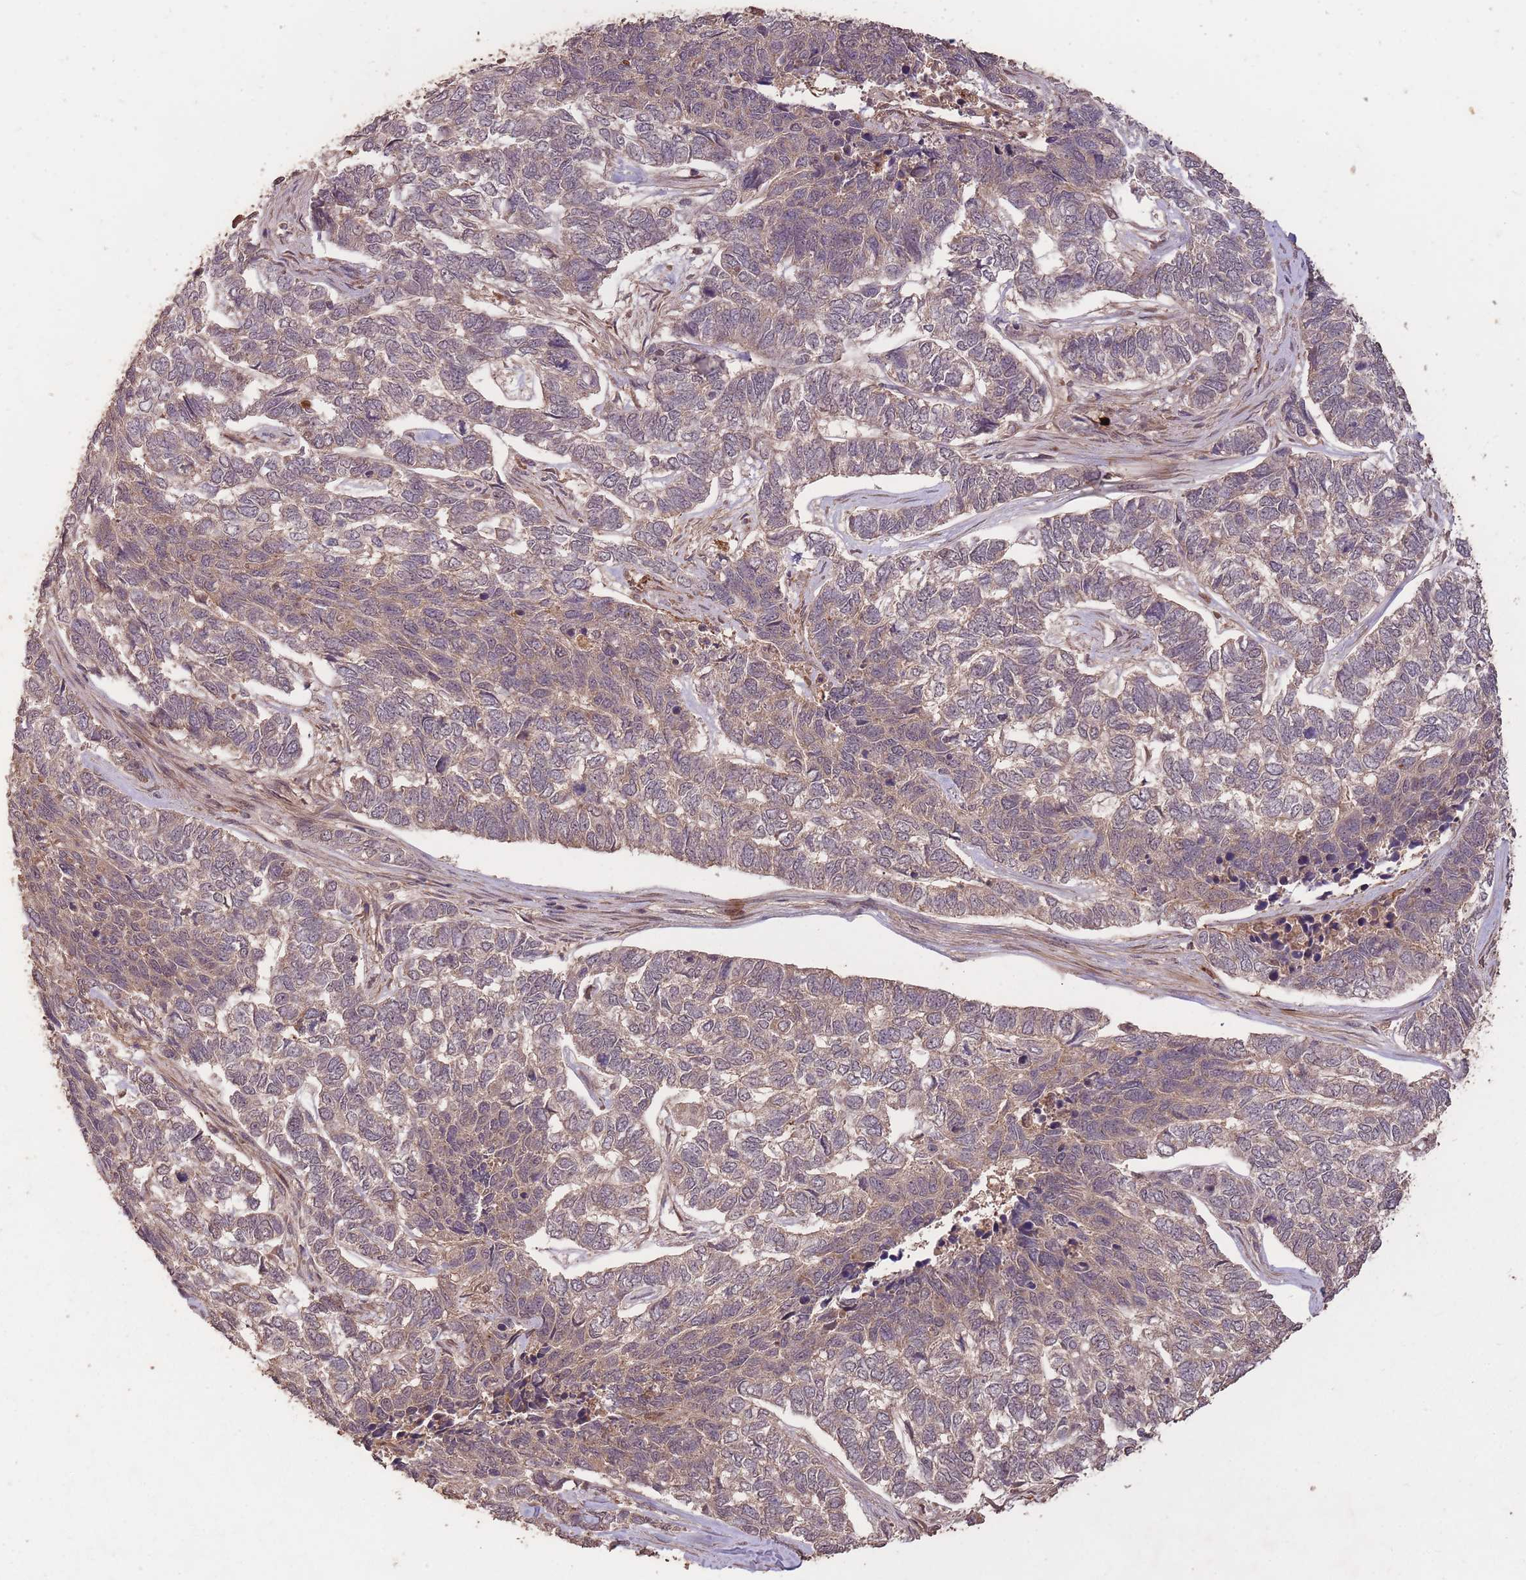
{"staining": {"intensity": "weak", "quantity": "25%-75%", "location": "cytoplasmic/membranous"}, "tissue": "skin cancer", "cell_type": "Tumor cells", "image_type": "cancer", "snomed": [{"axis": "morphology", "description": "Basal cell carcinoma"}, {"axis": "topography", "description": "Skin"}], "caption": "Immunohistochemical staining of human skin basal cell carcinoma demonstrates low levels of weak cytoplasmic/membranous protein staining in about 25%-75% of tumor cells.", "gene": "ERBB3", "patient": {"sex": "female", "age": 65}}